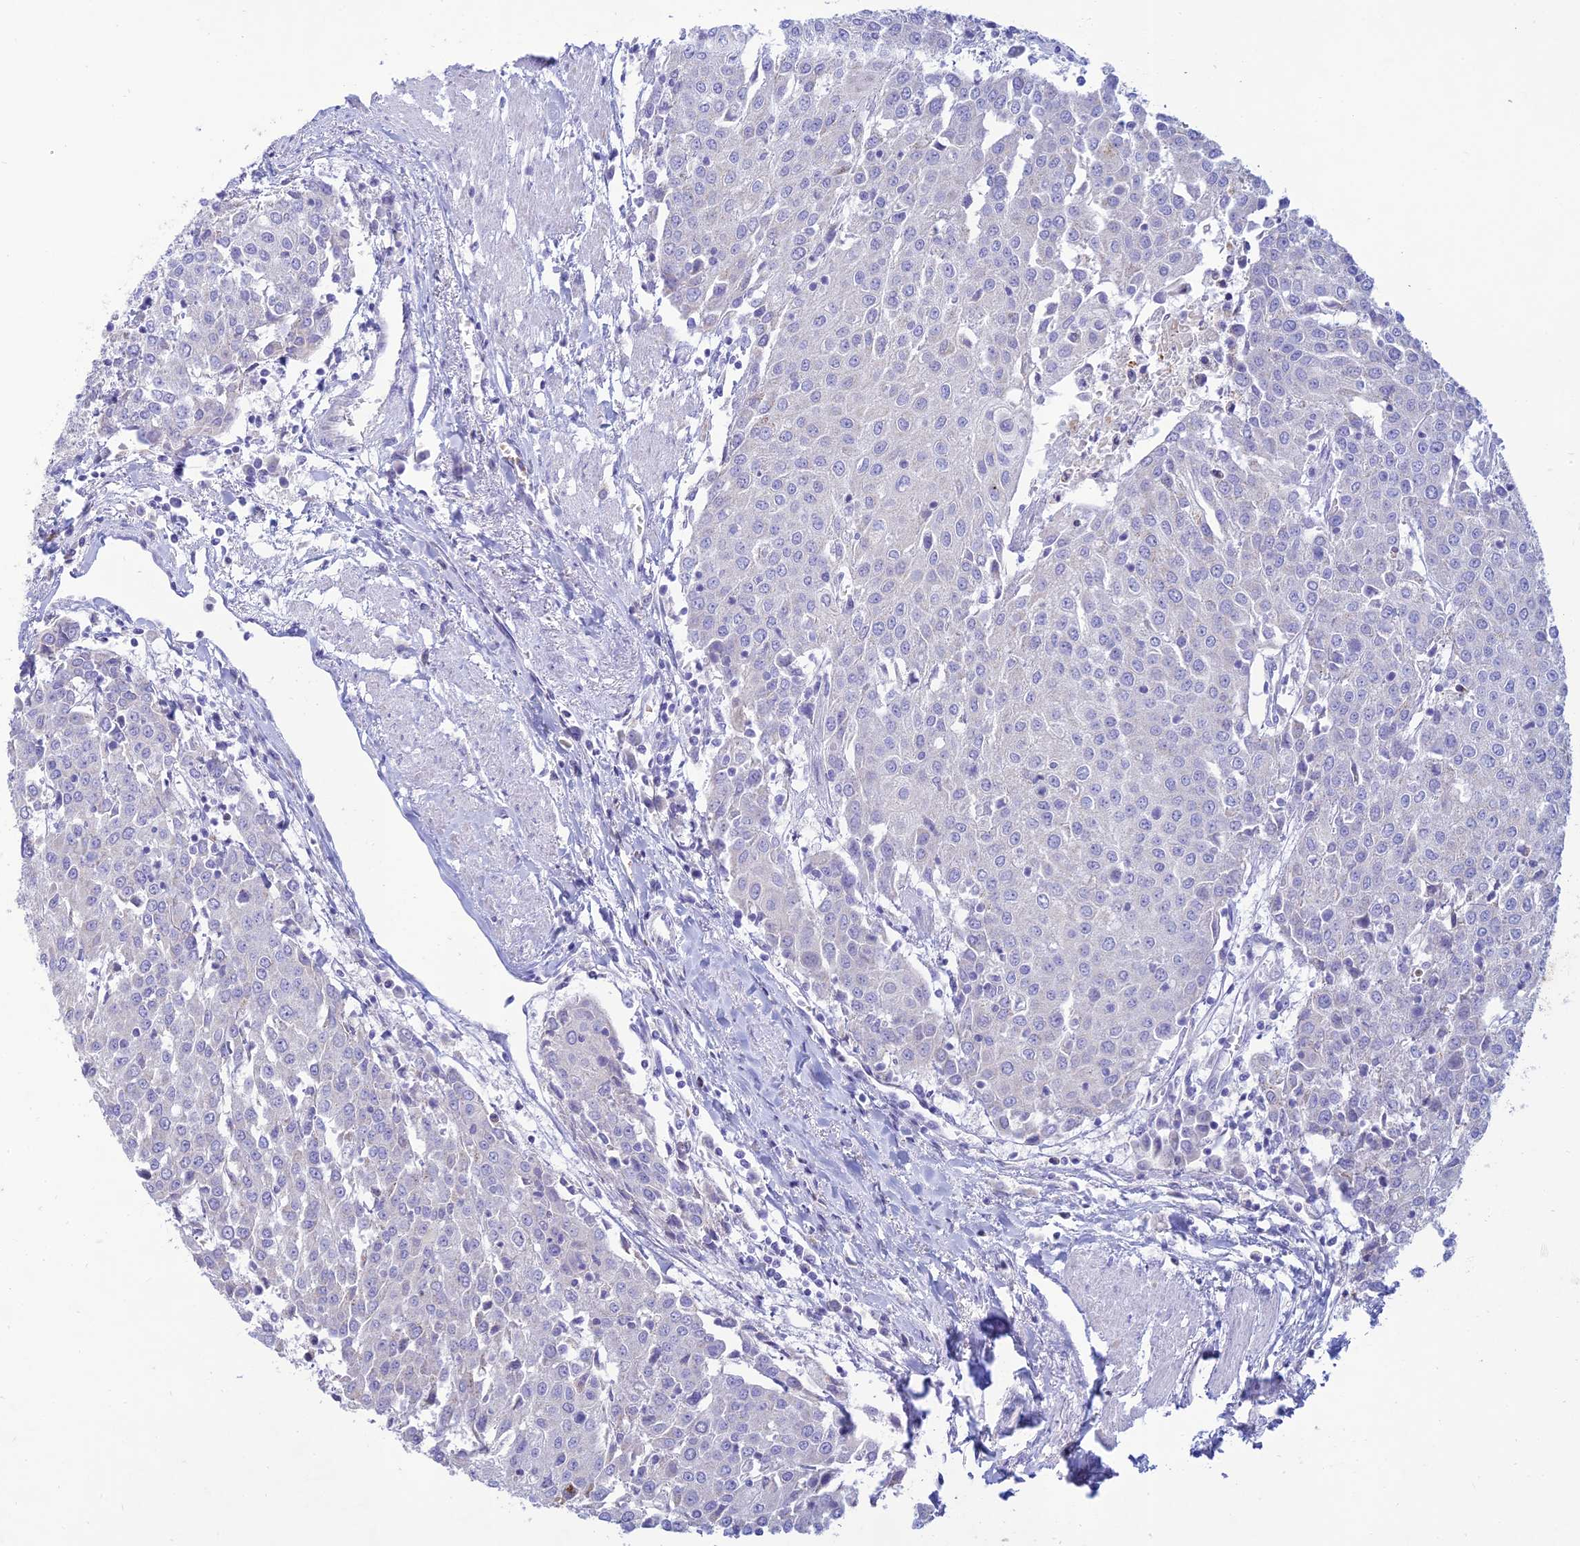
{"staining": {"intensity": "negative", "quantity": "none", "location": "none"}, "tissue": "urothelial cancer", "cell_type": "Tumor cells", "image_type": "cancer", "snomed": [{"axis": "morphology", "description": "Urothelial carcinoma, High grade"}, {"axis": "topography", "description": "Urinary bladder"}], "caption": "IHC of urothelial carcinoma (high-grade) displays no positivity in tumor cells. (Brightfield microscopy of DAB (3,3'-diaminobenzidine) IHC at high magnification).", "gene": "MAL2", "patient": {"sex": "female", "age": 85}}